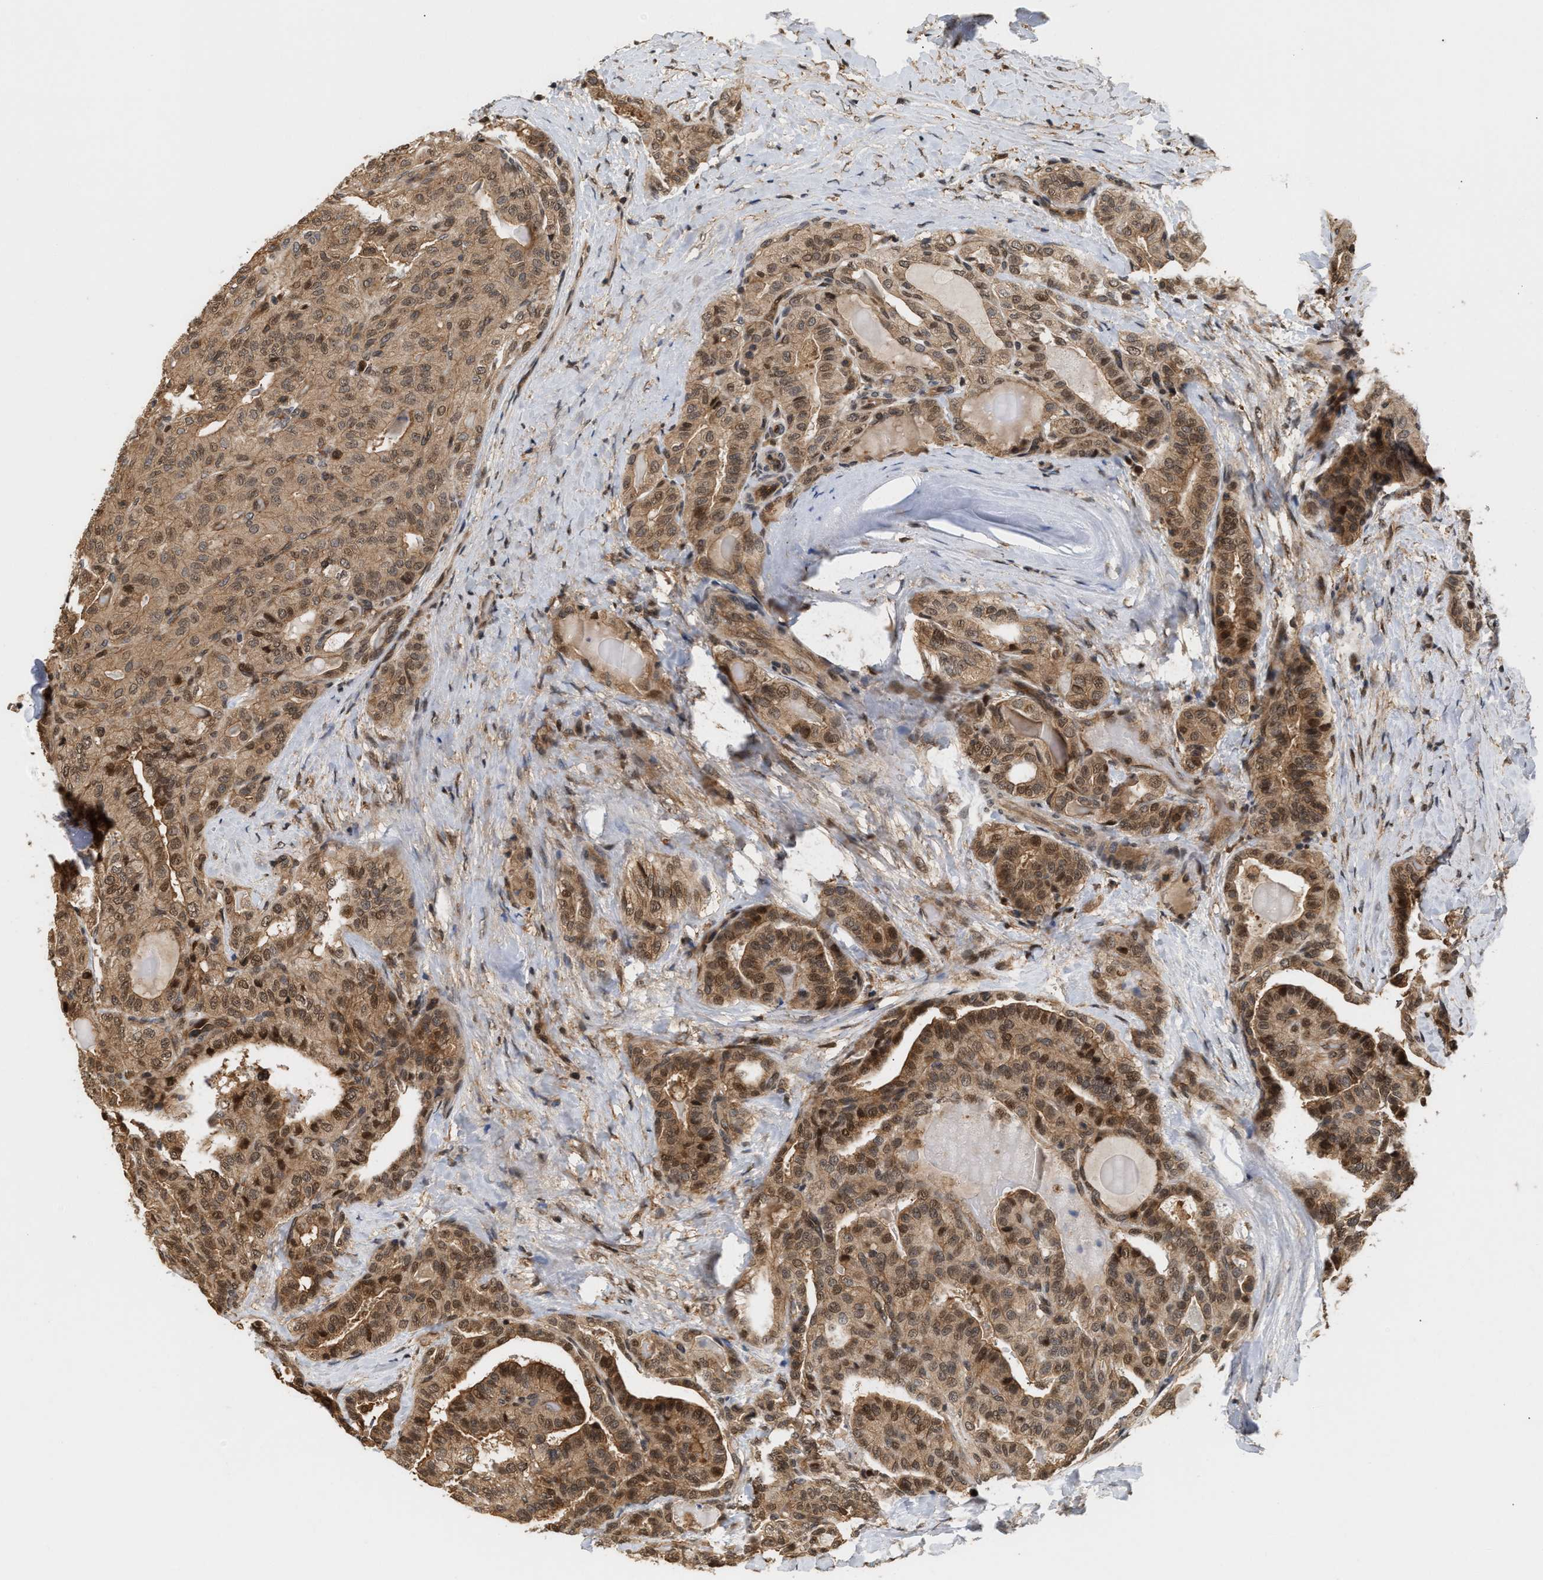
{"staining": {"intensity": "moderate", "quantity": ">75%", "location": "cytoplasmic/membranous,nuclear"}, "tissue": "thyroid cancer", "cell_type": "Tumor cells", "image_type": "cancer", "snomed": [{"axis": "morphology", "description": "Papillary adenocarcinoma, NOS"}, {"axis": "topography", "description": "Thyroid gland"}], "caption": "Immunohistochemical staining of human thyroid cancer exhibits medium levels of moderate cytoplasmic/membranous and nuclear protein positivity in about >75% of tumor cells.", "gene": "ABHD5", "patient": {"sex": "male", "age": 77}}